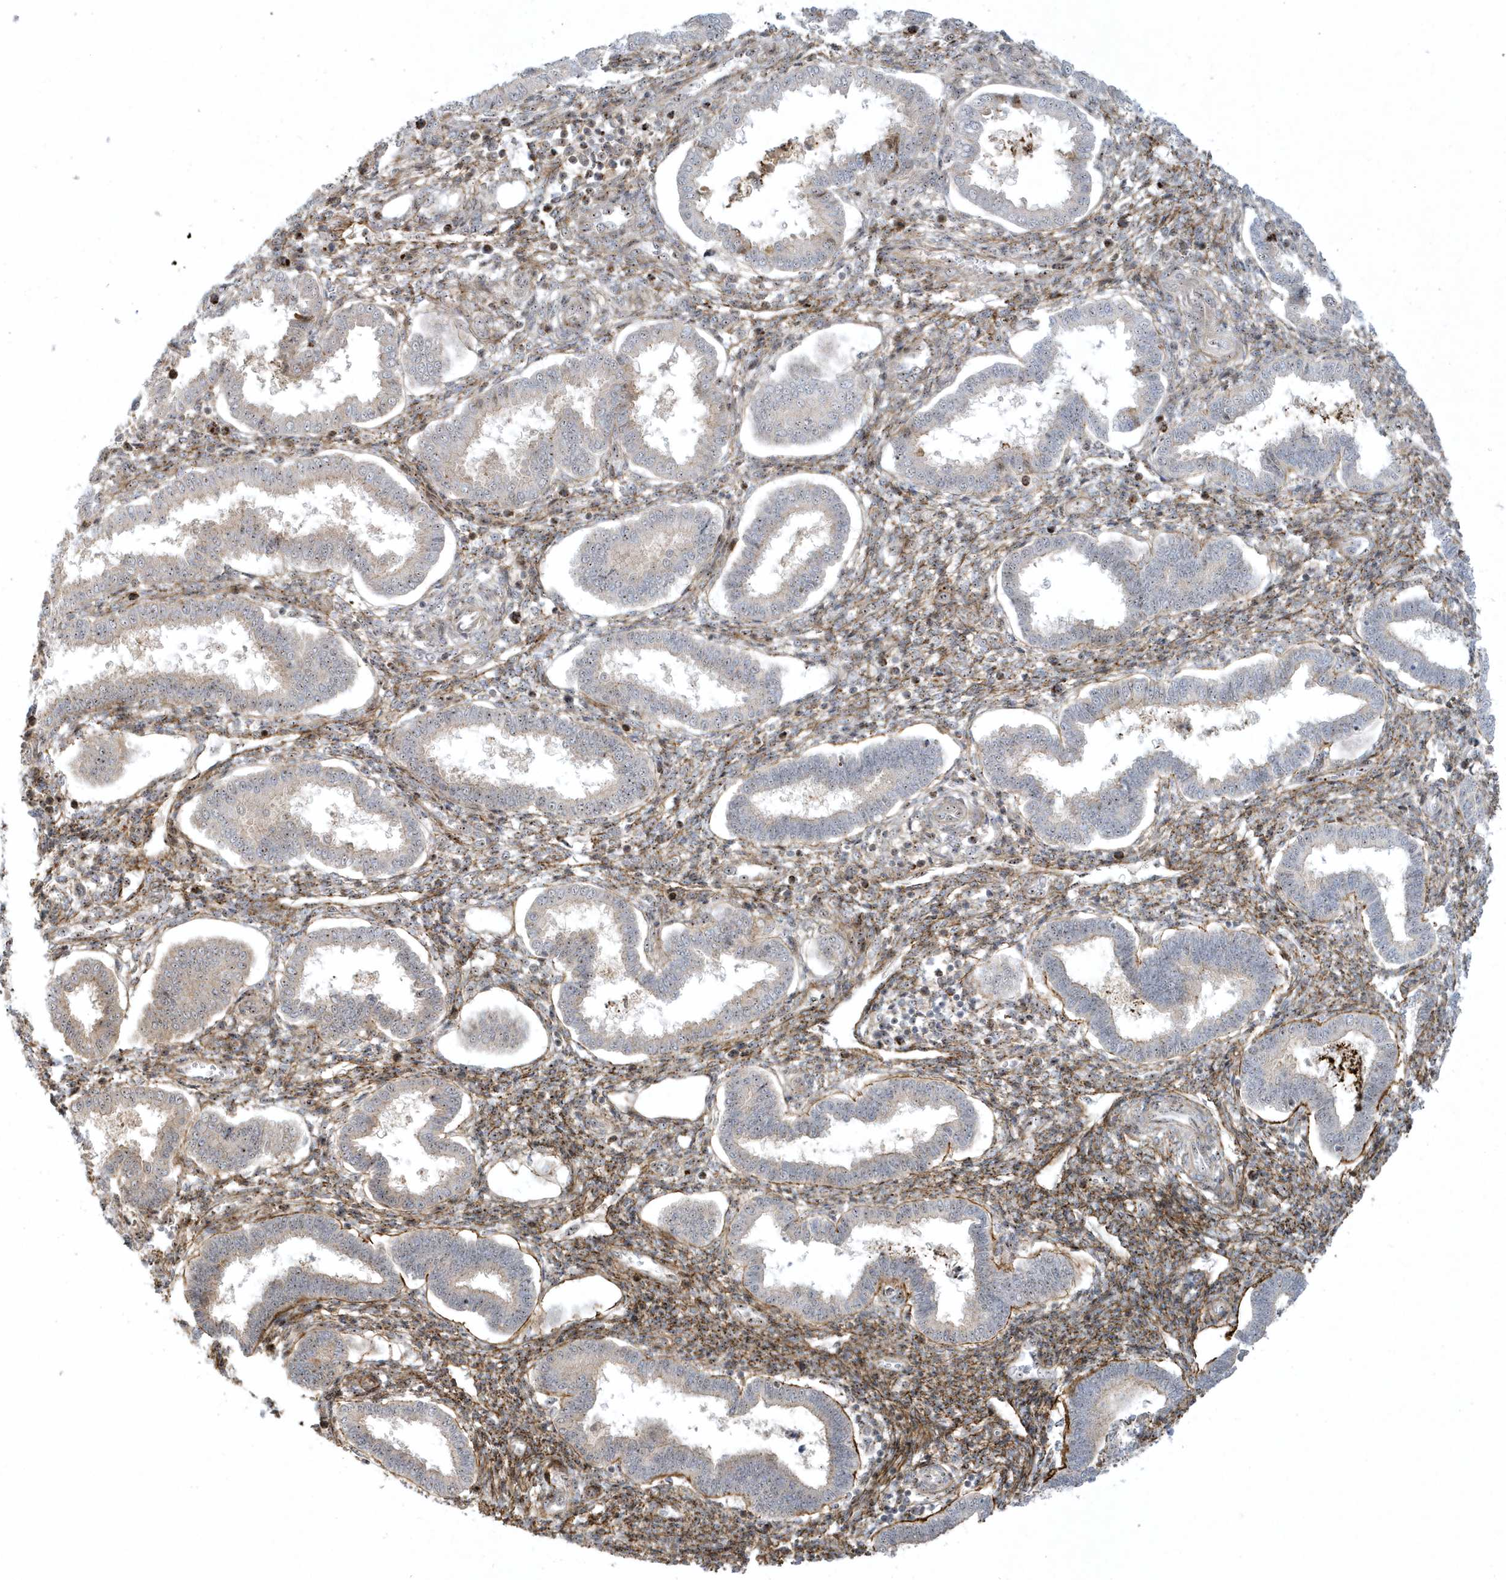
{"staining": {"intensity": "moderate", "quantity": "25%-75%", "location": "cytoplasmic/membranous"}, "tissue": "endometrium", "cell_type": "Cells in endometrial stroma", "image_type": "normal", "snomed": [{"axis": "morphology", "description": "Normal tissue, NOS"}, {"axis": "topography", "description": "Endometrium"}], "caption": "Protein staining of normal endometrium shows moderate cytoplasmic/membranous expression in about 25%-75% of cells in endometrial stroma.", "gene": "MASP2", "patient": {"sex": "female", "age": 24}}